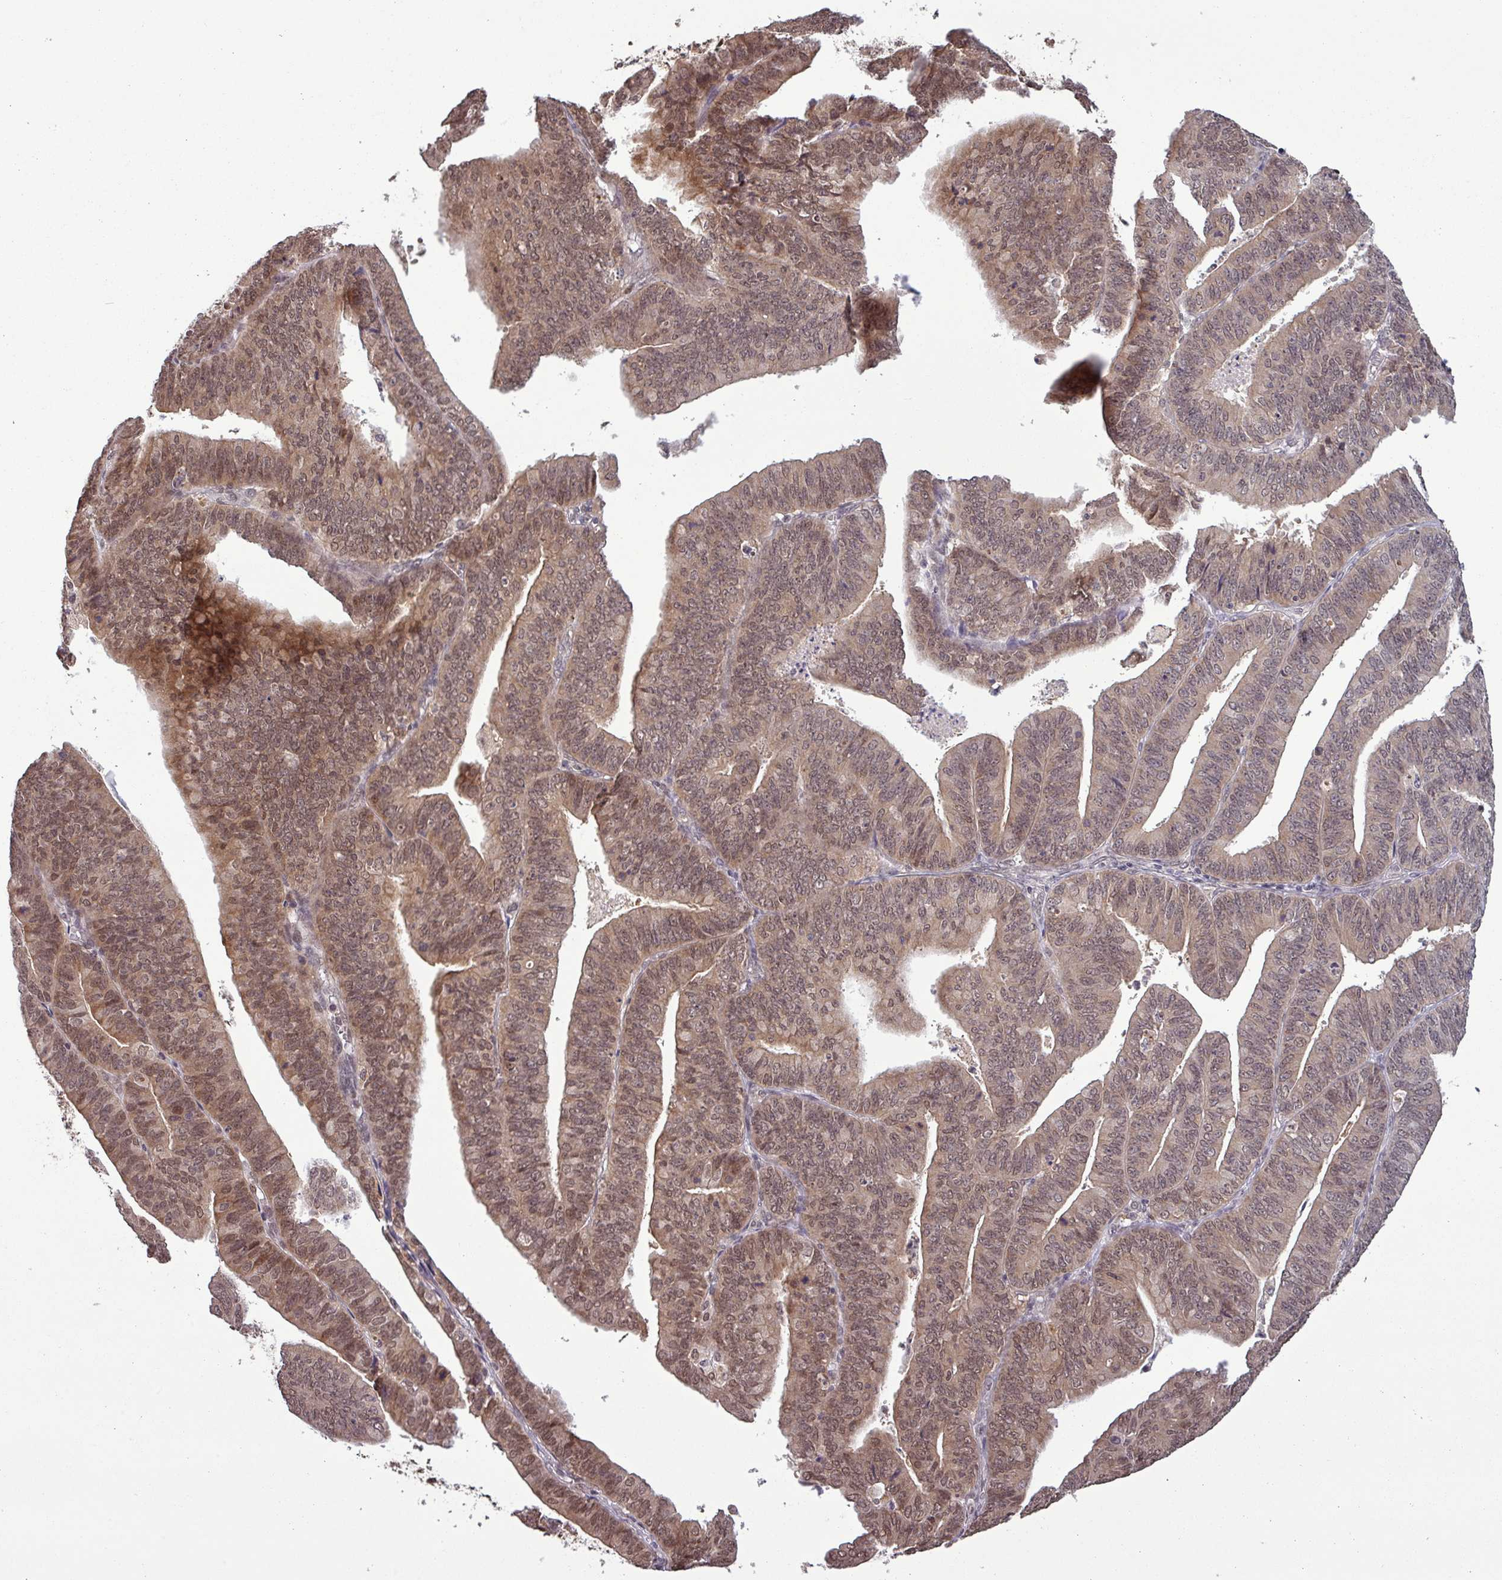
{"staining": {"intensity": "moderate", "quantity": ">75%", "location": "cytoplasmic/membranous,nuclear"}, "tissue": "endometrial cancer", "cell_type": "Tumor cells", "image_type": "cancer", "snomed": [{"axis": "morphology", "description": "Adenocarcinoma, NOS"}, {"axis": "topography", "description": "Endometrium"}], "caption": "An immunohistochemistry histopathology image of neoplastic tissue is shown. Protein staining in brown shows moderate cytoplasmic/membranous and nuclear positivity in endometrial cancer within tumor cells. The staining was performed using DAB (3,3'-diaminobenzidine), with brown indicating positive protein expression. Nuclei are stained blue with hematoxylin.", "gene": "NOB1", "patient": {"sex": "female", "age": 73}}